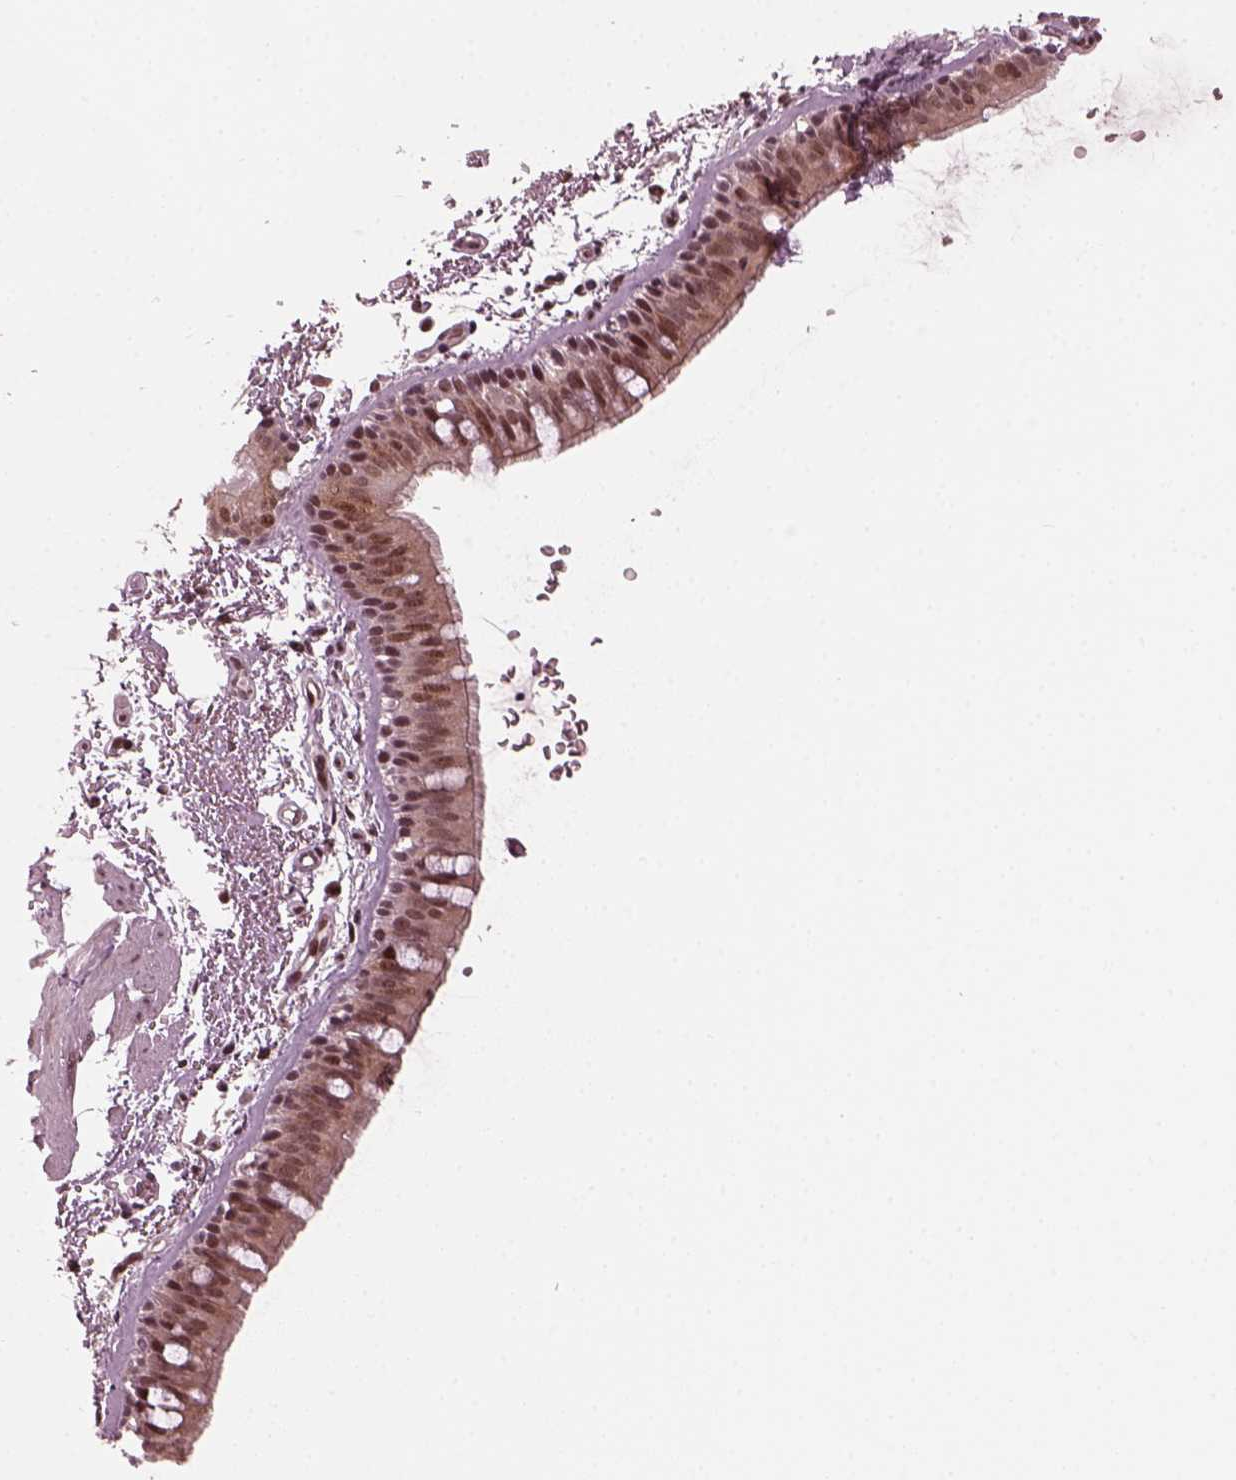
{"staining": {"intensity": "weak", "quantity": "25%-75%", "location": "cytoplasmic/membranous,nuclear"}, "tissue": "bronchus", "cell_type": "Respiratory epithelial cells", "image_type": "normal", "snomed": [{"axis": "morphology", "description": "Normal tissue, NOS"}, {"axis": "topography", "description": "Lymph node"}, {"axis": "topography", "description": "Bronchus"}], "caption": "Protein positivity by IHC exhibits weak cytoplasmic/membranous,nuclear positivity in approximately 25%-75% of respiratory epithelial cells in benign bronchus.", "gene": "TRIB3", "patient": {"sex": "female", "age": 70}}